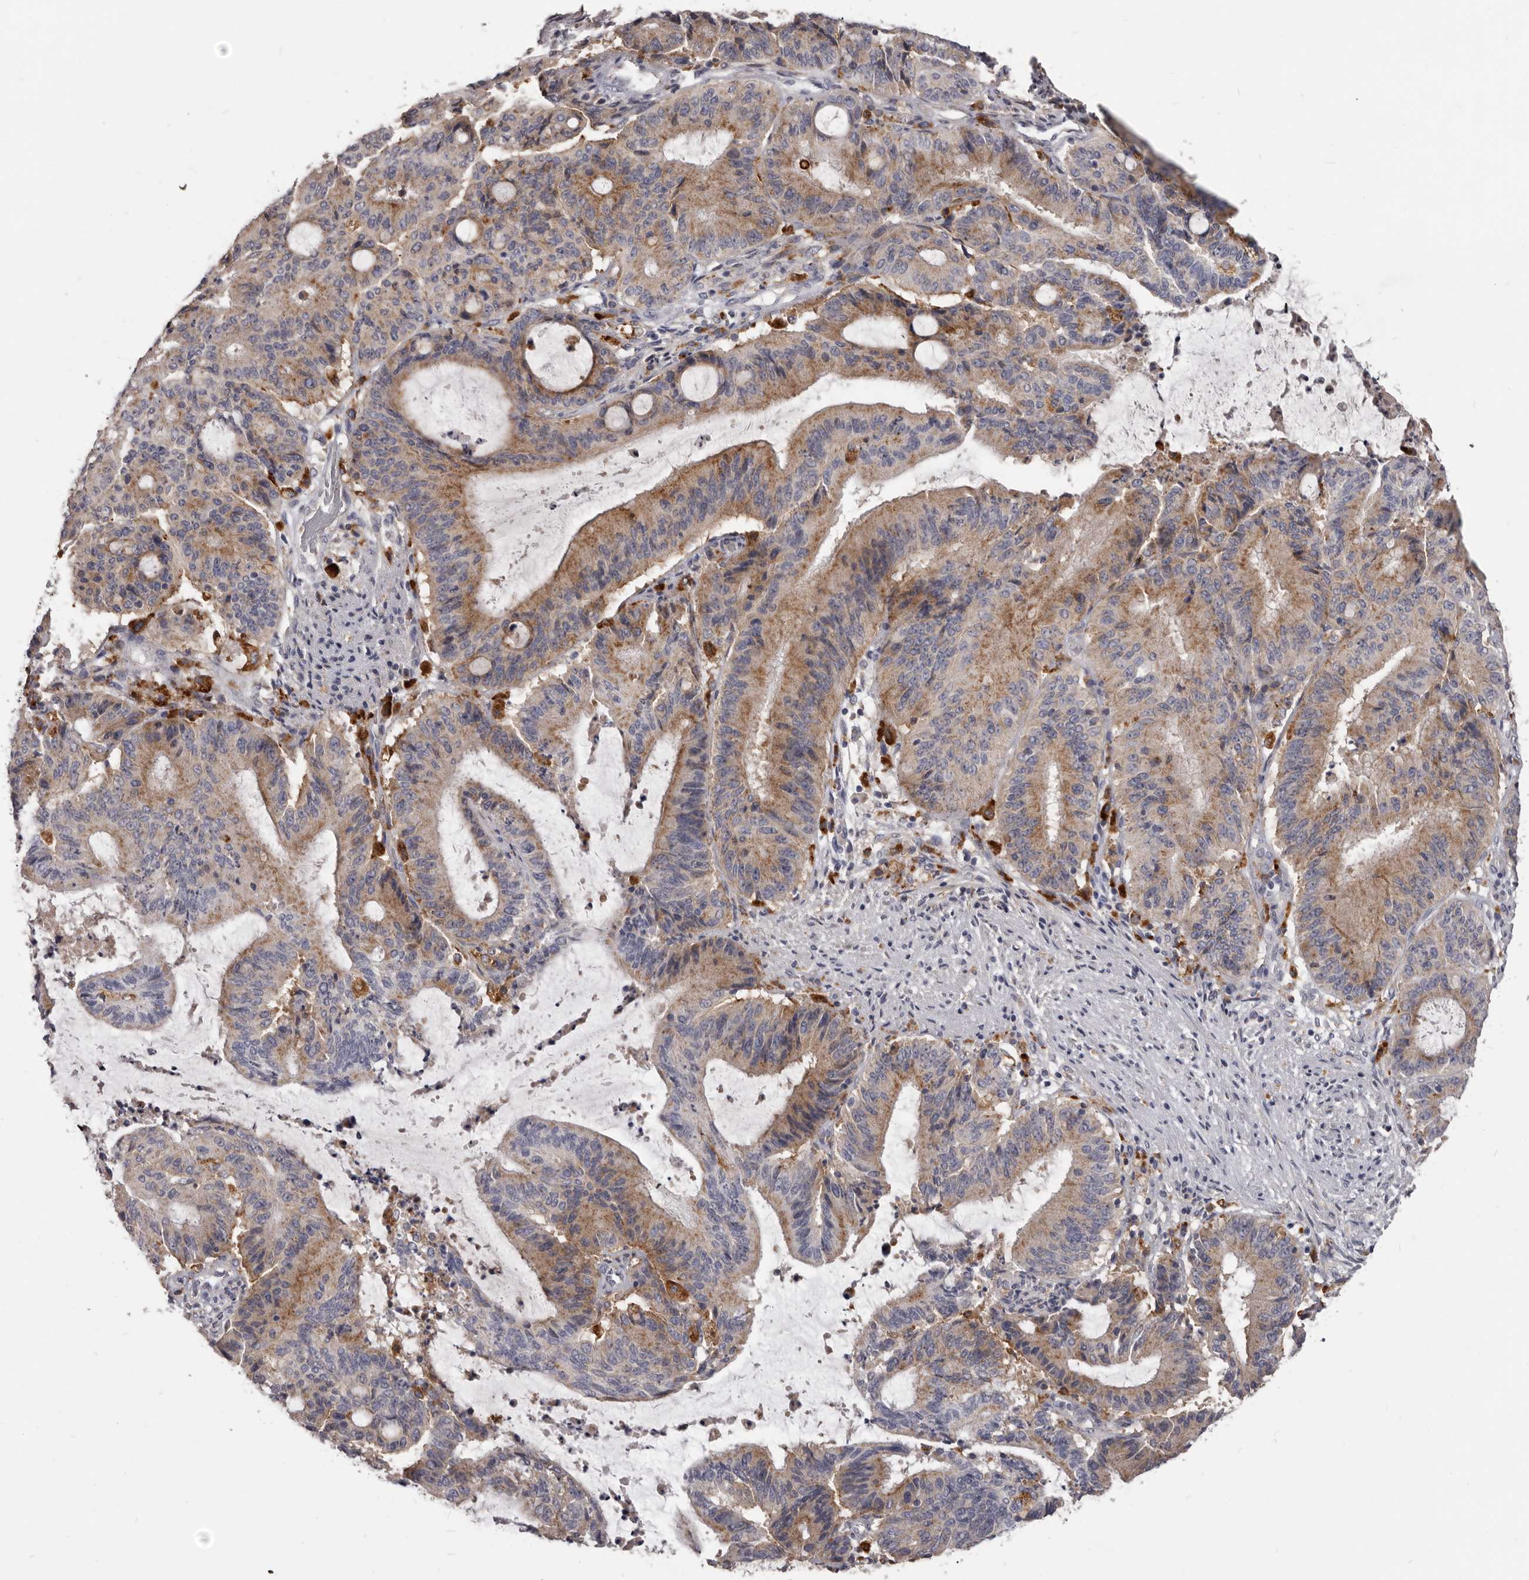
{"staining": {"intensity": "moderate", "quantity": ">75%", "location": "cytoplasmic/membranous"}, "tissue": "liver cancer", "cell_type": "Tumor cells", "image_type": "cancer", "snomed": [{"axis": "morphology", "description": "Normal tissue, NOS"}, {"axis": "morphology", "description": "Cholangiocarcinoma"}, {"axis": "topography", "description": "Liver"}, {"axis": "topography", "description": "Peripheral nerve tissue"}], "caption": "The immunohistochemical stain shows moderate cytoplasmic/membranous positivity in tumor cells of liver cancer tissue. (DAB = brown stain, brightfield microscopy at high magnification).", "gene": "PI4K2A", "patient": {"sex": "female", "age": 73}}